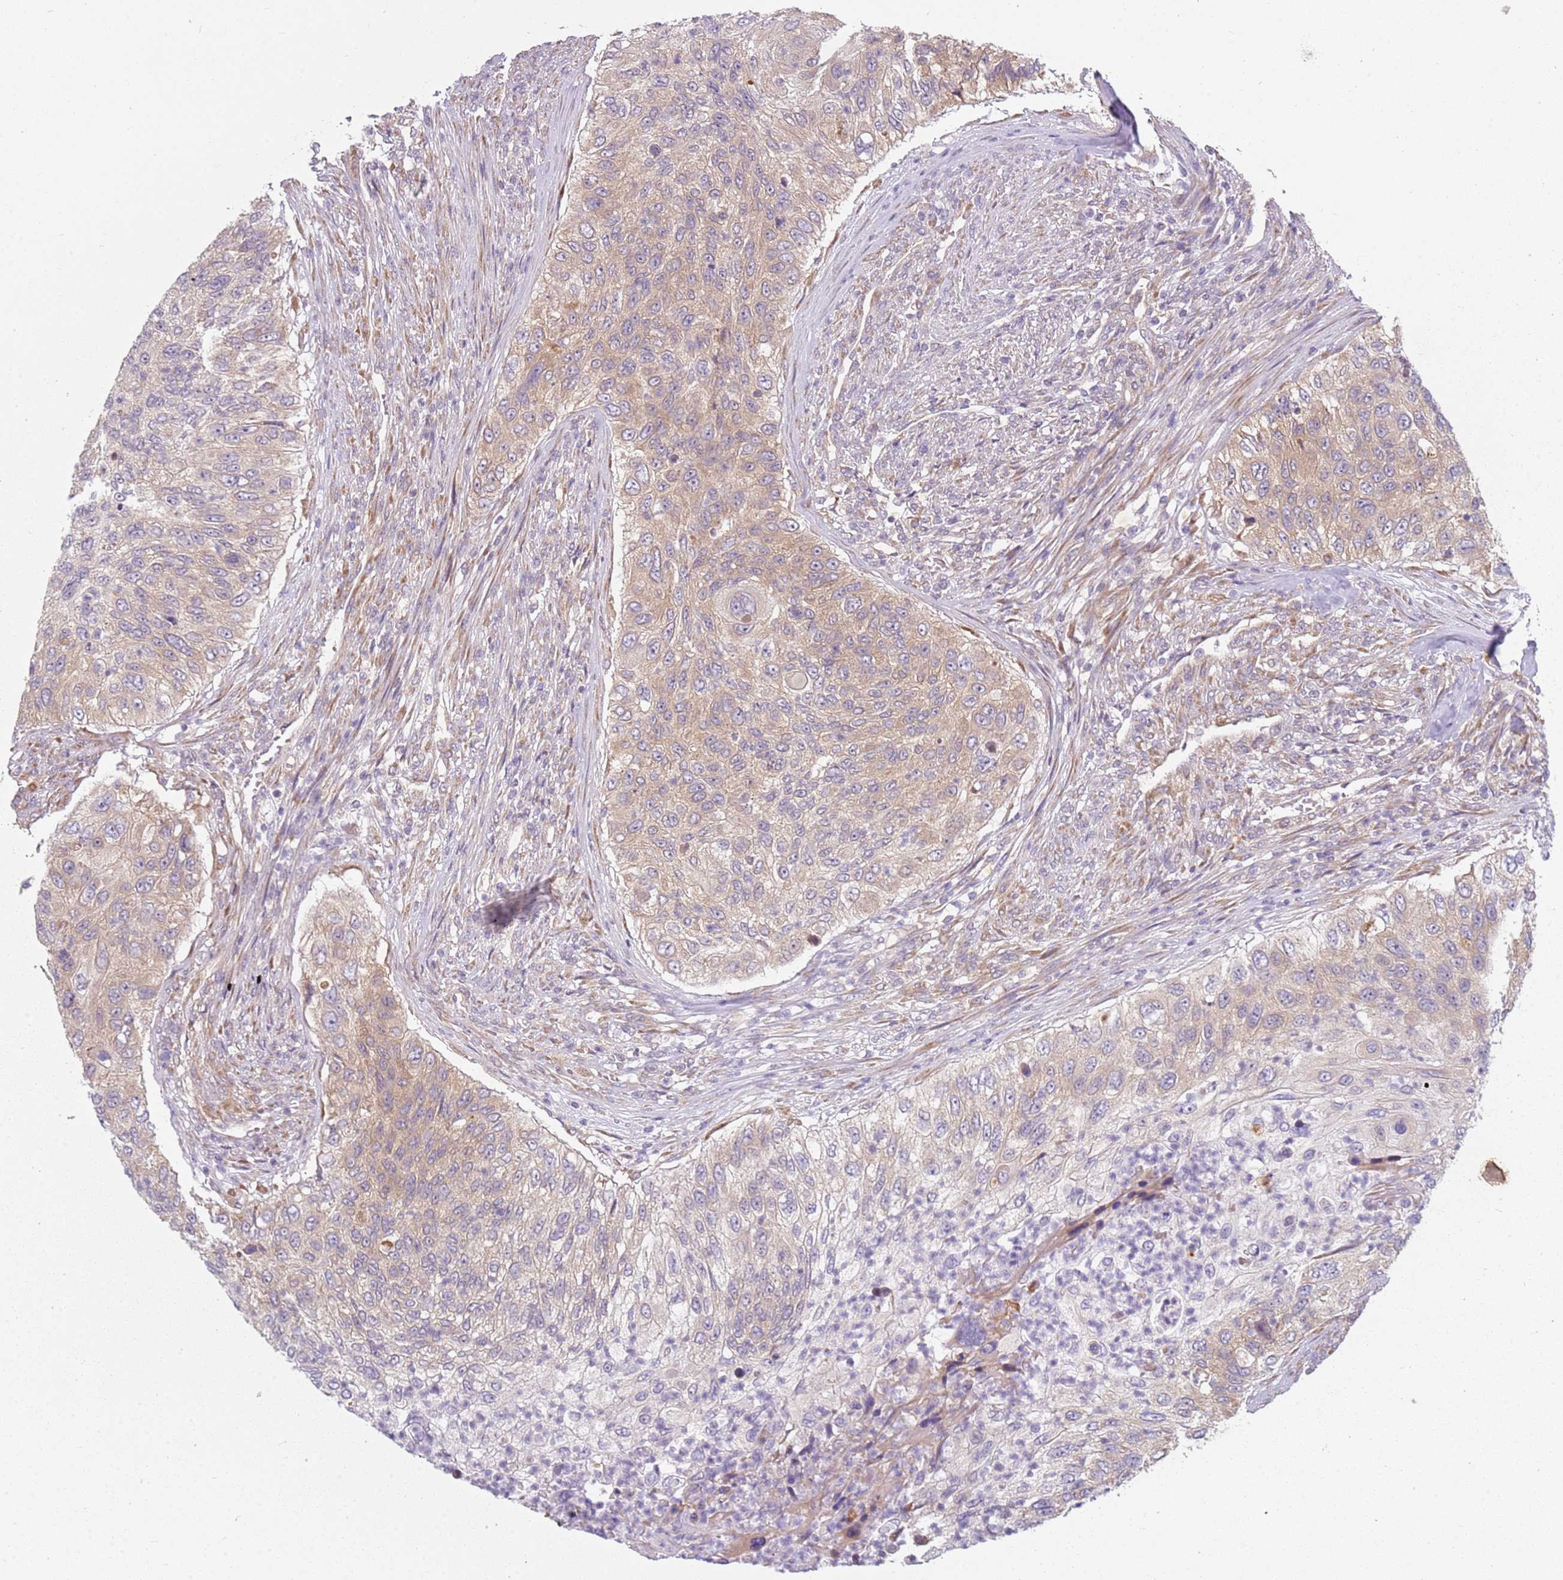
{"staining": {"intensity": "weak", "quantity": ">75%", "location": "cytoplasmic/membranous"}, "tissue": "urothelial cancer", "cell_type": "Tumor cells", "image_type": "cancer", "snomed": [{"axis": "morphology", "description": "Urothelial carcinoma, High grade"}, {"axis": "topography", "description": "Urinary bladder"}], "caption": "Urothelial carcinoma (high-grade) stained for a protein displays weak cytoplasmic/membranous positivity in tumor cells. (Brightfield microscopy of DAB IHC at high magnification).", "gene": "RPS28", "patient": {"sex": "female", "age": 60}}